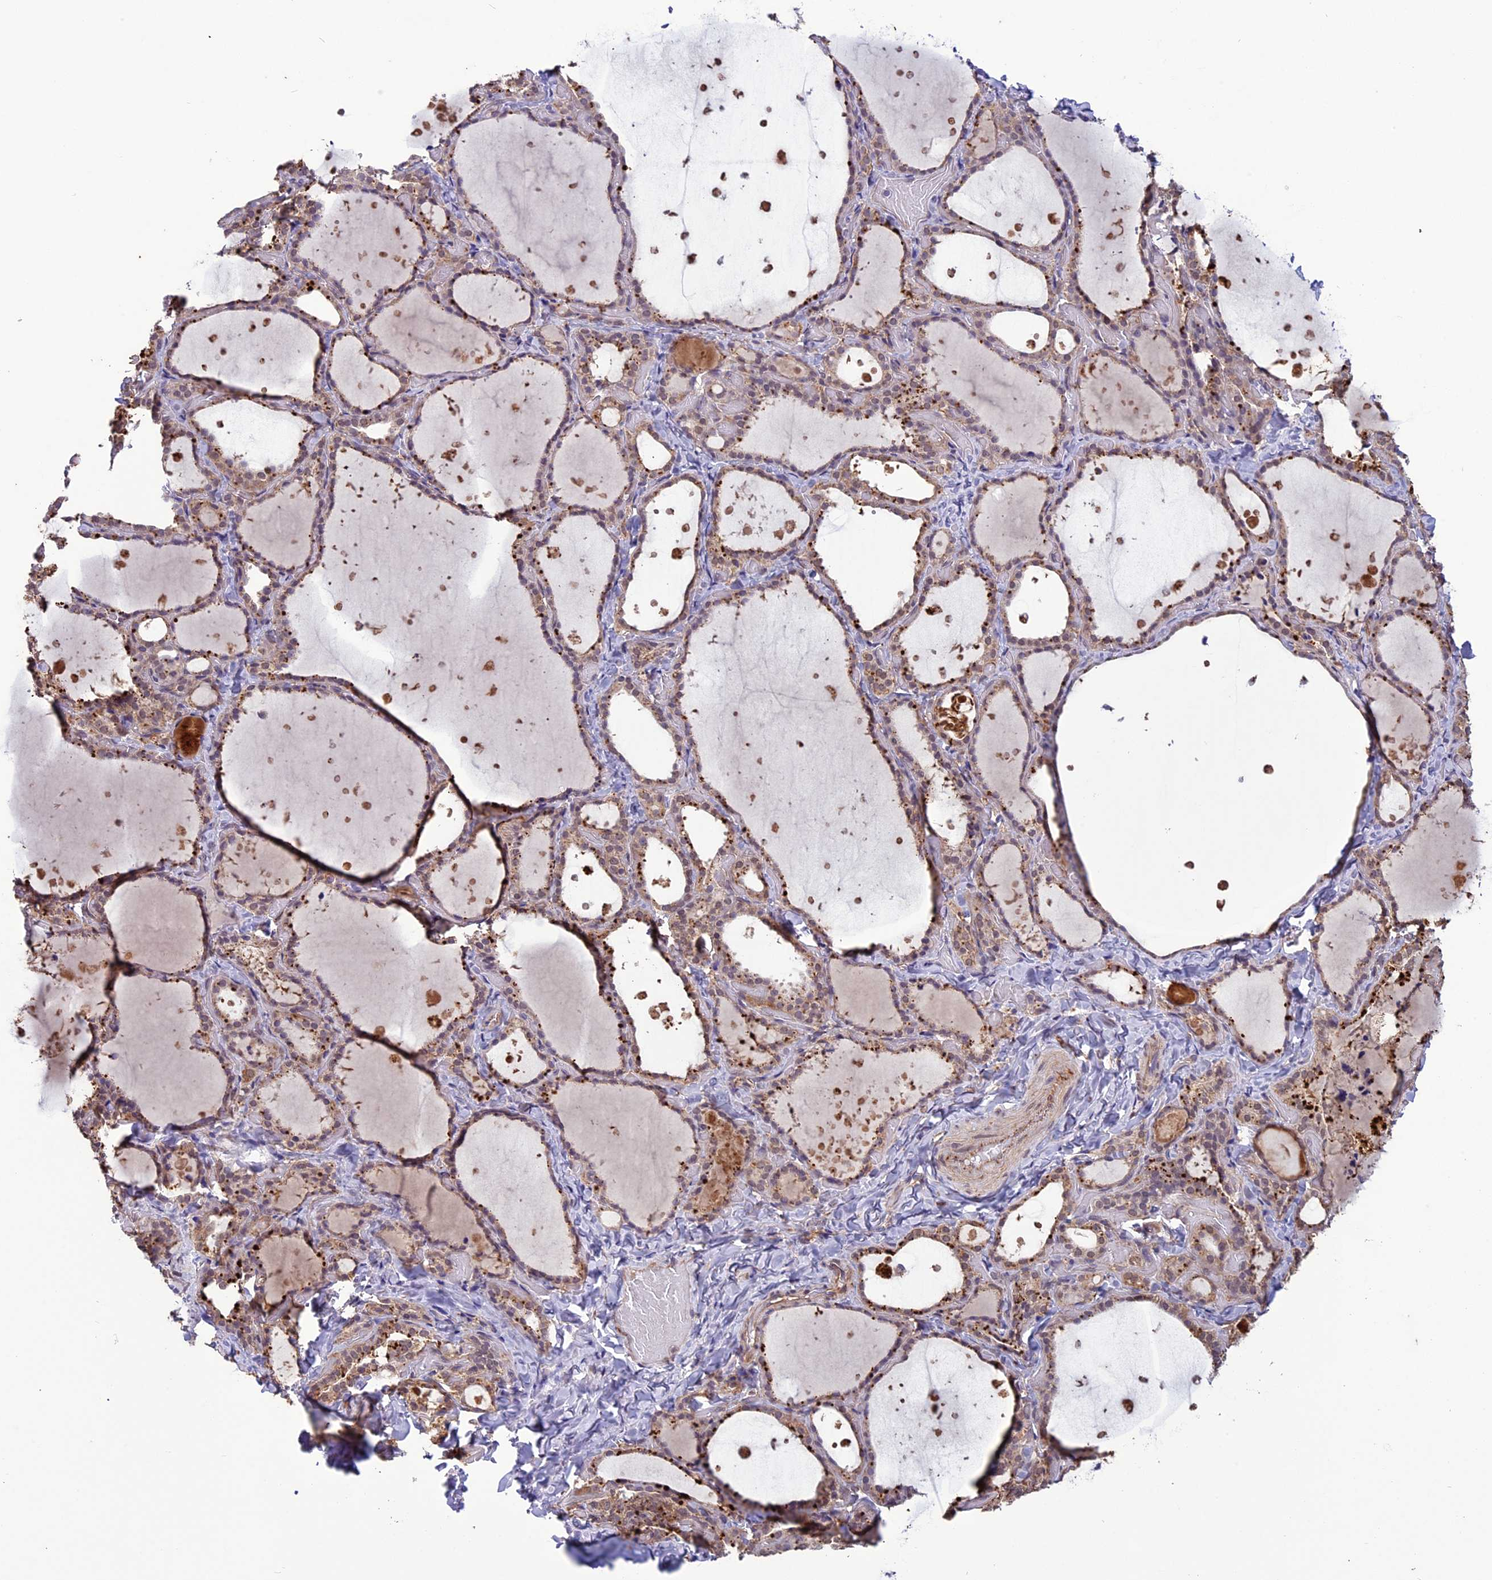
{"staining": {"intensity": "moderate", "quantity": "25%-75%", "location": "cytoplasmic/membranous,nuclear"}, "tissue": "thyroid gland", "cell_type": "Glandular cells", "image_type": "normal", "snomed": [{"axis": "morphology", "description": "Normal tissue, NOS"}, {"axis": "topography", "description": "Thyroid gland"}], "caption": "An IHC photomicrograph of normal tissue is shown. Protein staining in brown shows moderate cytoplasmic/membranous,nuclear positivity in thyroid gland within glandular cells. Nuclei are stained in blue.", "gene": "C3orf70", "patient": {"sex": "female", "age": 44}}